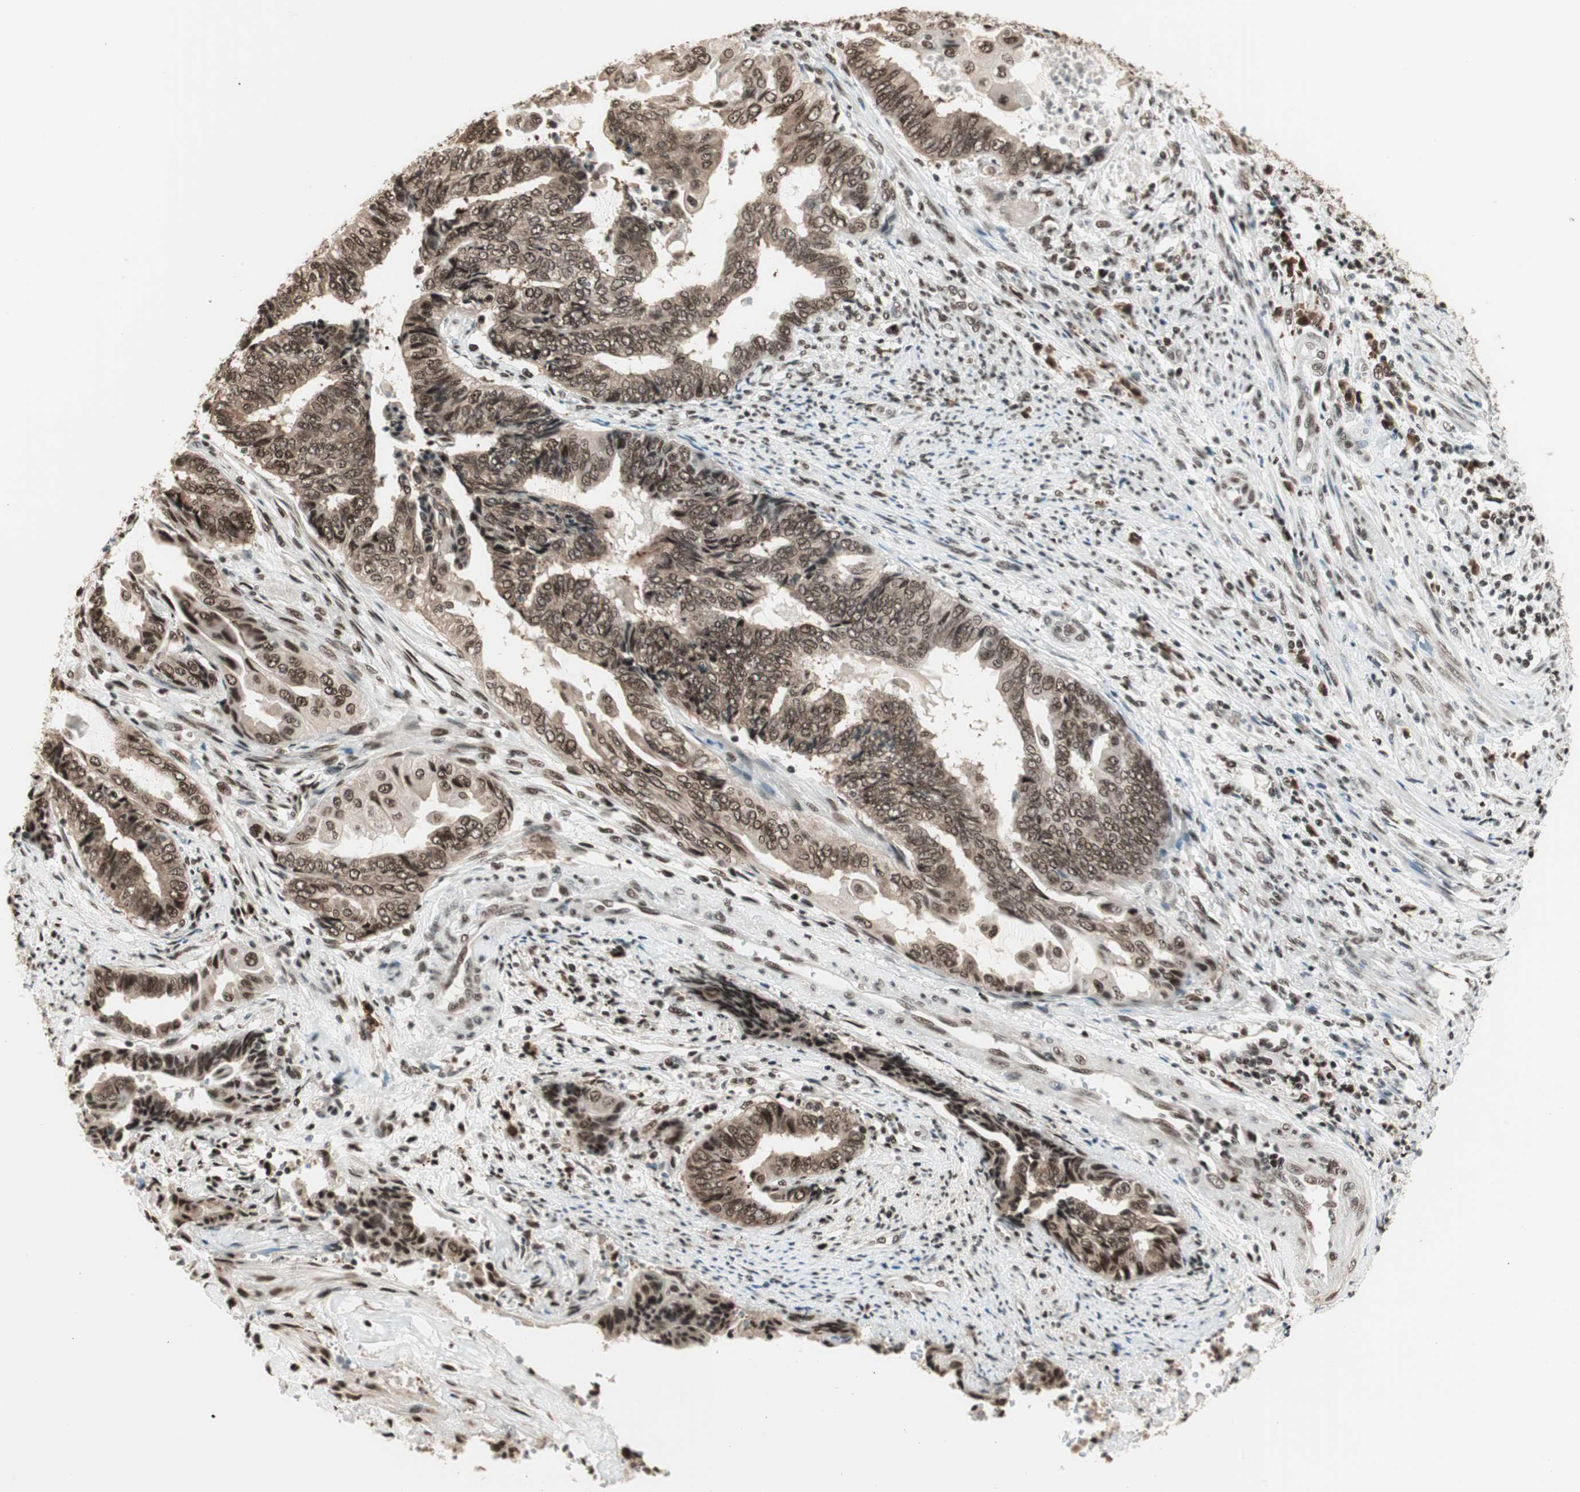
{"staining": {"intensity": "moderate", "quantity": ">75%", "location": "nuclear"}, "tissue": "endometrial cancer", "cell_type": "Tumor cells", "image_type": "cancer", "snomed": [{"axis": "morphology", "description": "Adenocarcinoma, NOS"}, {"axis": "topography", "description": "Uterus"}, {"axis": "topography", "description": "Endometrium"}], "caption": "IHC of human endometrial cancer (adenocarcinoma) reveals medium levels of moderate nuclear expression in approximately >75% of tumor cells.", "gene": "SMARCE1", "patient": {"sex": "female", "age": 70}}